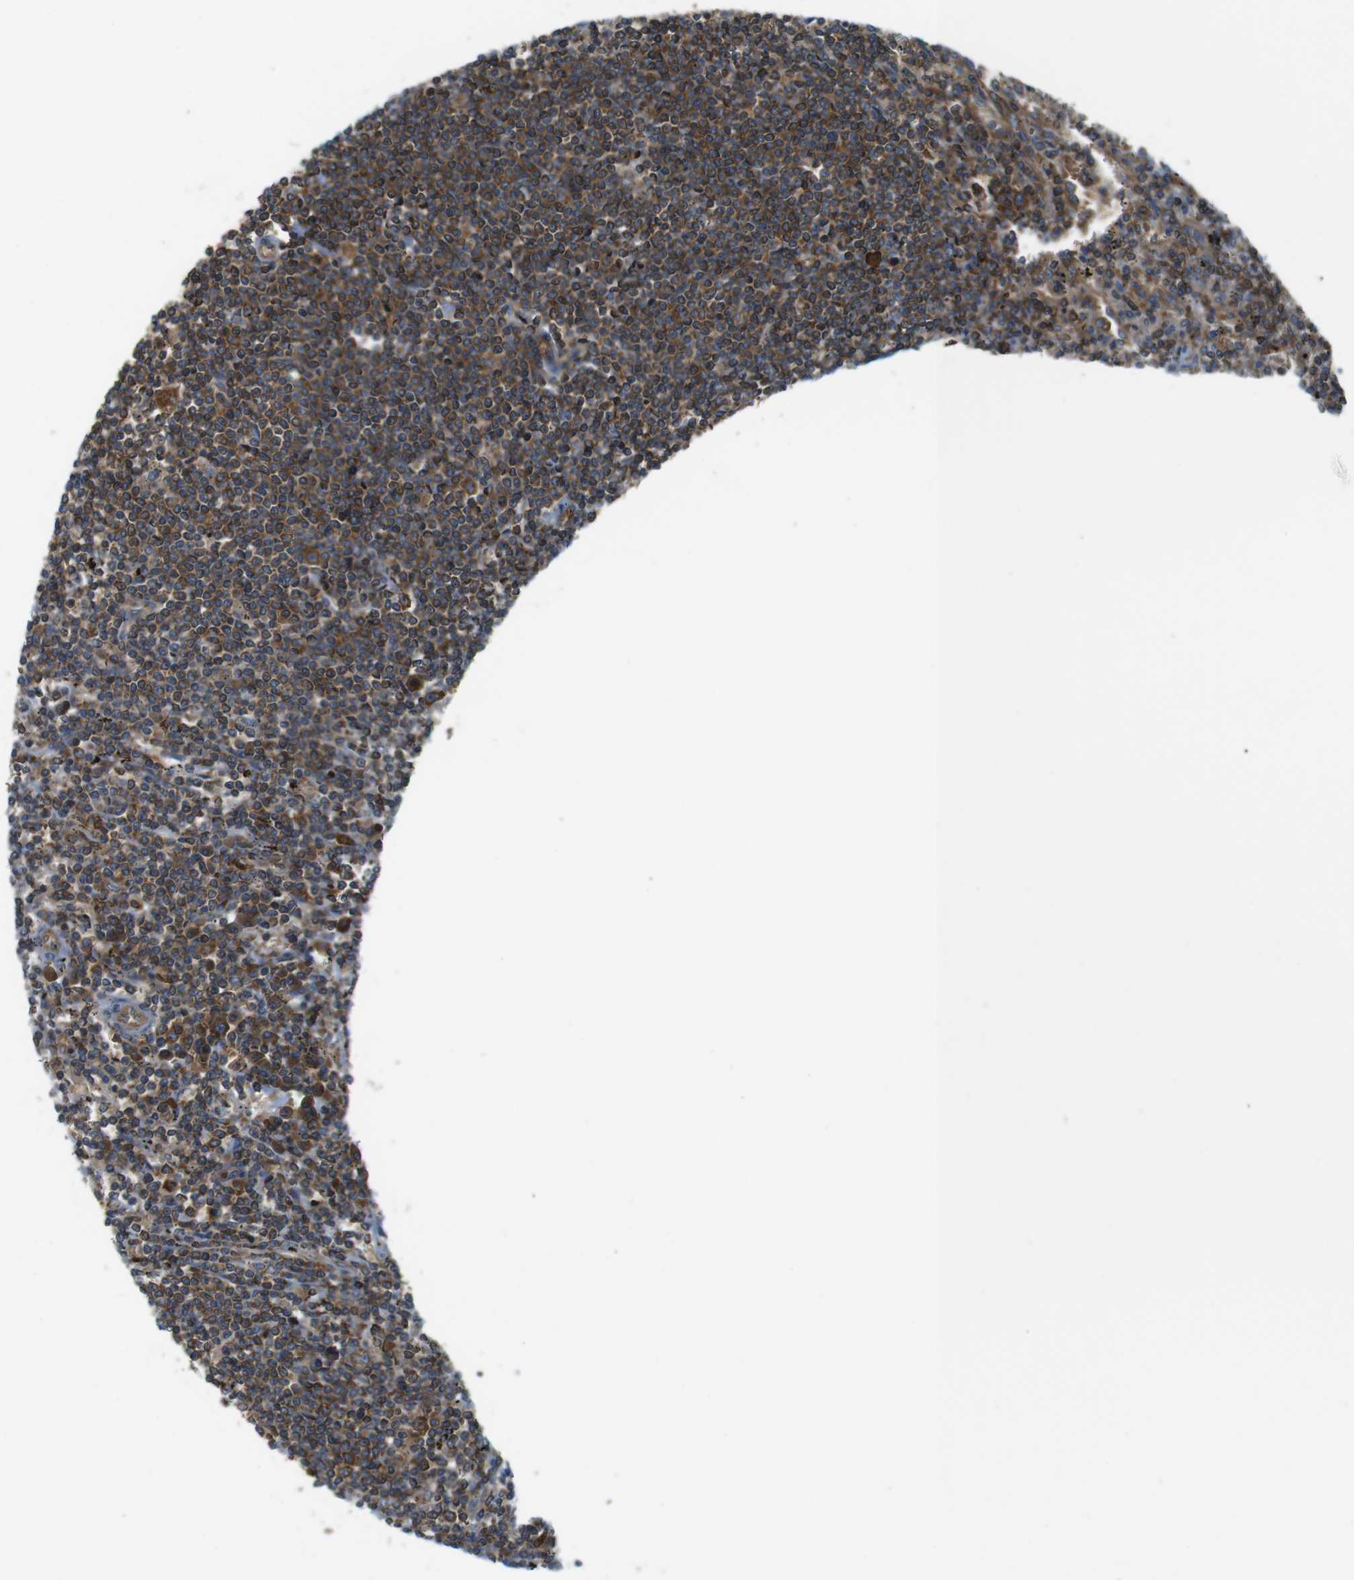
{"staining": {"intensity": "moderate", "quantity": "25%-75%", "location": "cytoplasmic/membranous"}, "tissue": "lymphoma", "cell_type": "Tumor cells", "image_type": "cancer", "snomed": [{"axis": "morphology", "description": "Malignant lymphoma, non-Hodgkin's type, Low grade"}, {"axis": "topography", "description": "Spleen"}], "caption": "Protein expression analysis of human lymphoma reveals moderate cytoplasmic/membranous expression in approximately 25%-75% of tumor cells. (Brightfield microscopy of DAB IHC at high magnification).", "gene": "TSC1", "patient": {"sex": "male", "age": 76}}